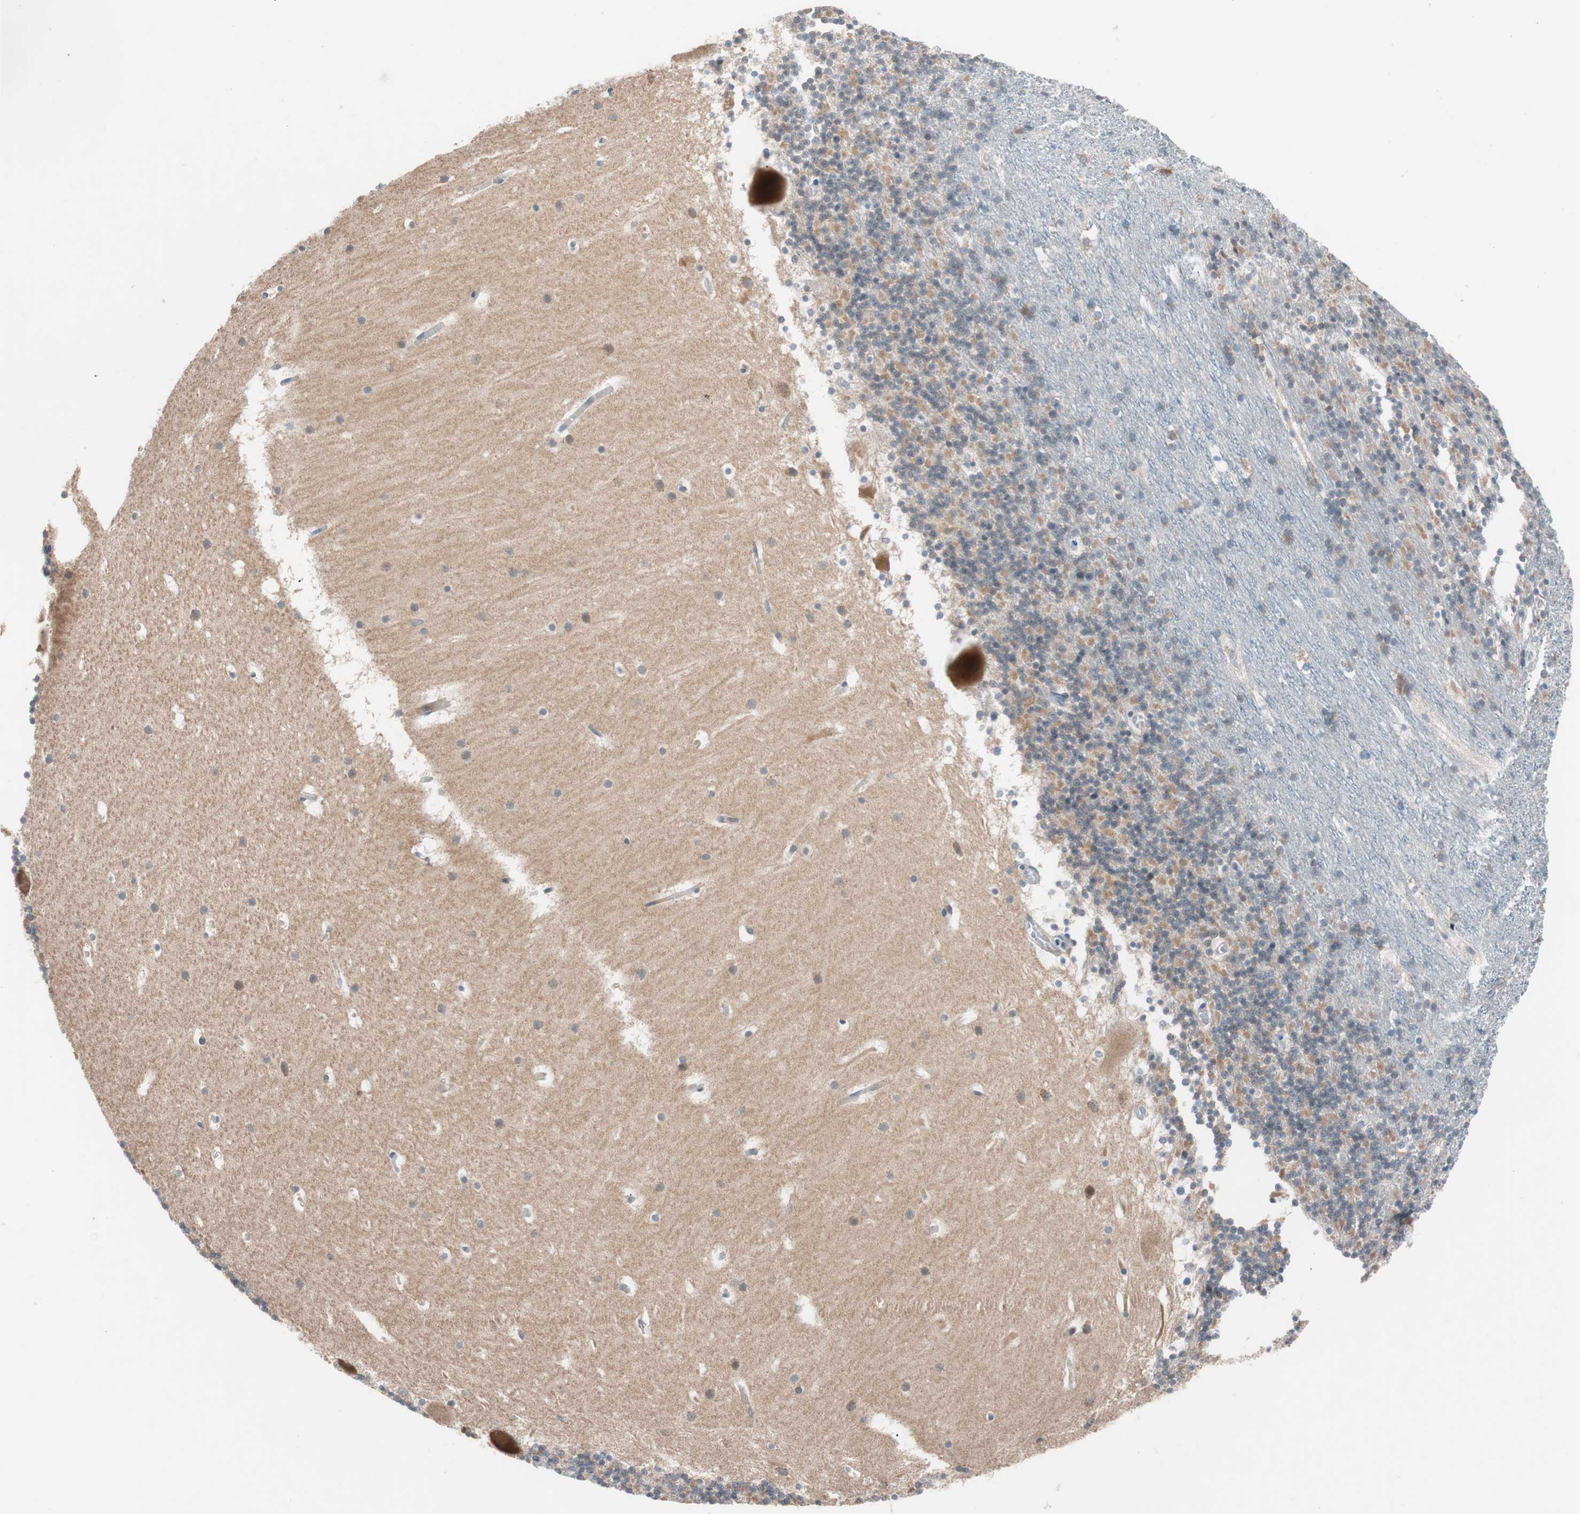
{"staining": {"intensity": "moderate", "quantity": ">75%", "location": "cytoplasmic/membranous"}, "tissue": "cerebellum", "cell_type": "Cells in granular layer", "image_type": "normal", "snomed": [{"axis": "morphology", "description": "Normal tissue, NOS"}, {"axis": "topography", "description": "Cerebellum"}], "caption": "Benign cerebellum demonstrates moderate cytoplasmic/membranous expression in approximately >75% of cells in granular layer, visualized by immunohistochemistry. The staining was performed using DAB (3,3'-diaminobenzidine) to visualize the protein expression in brown, while the nuclei were stained in blue with hematoxylin (Magnification: 20x).", "gene": "FAAH", "patient": {"sex": "male", "age": 45}}